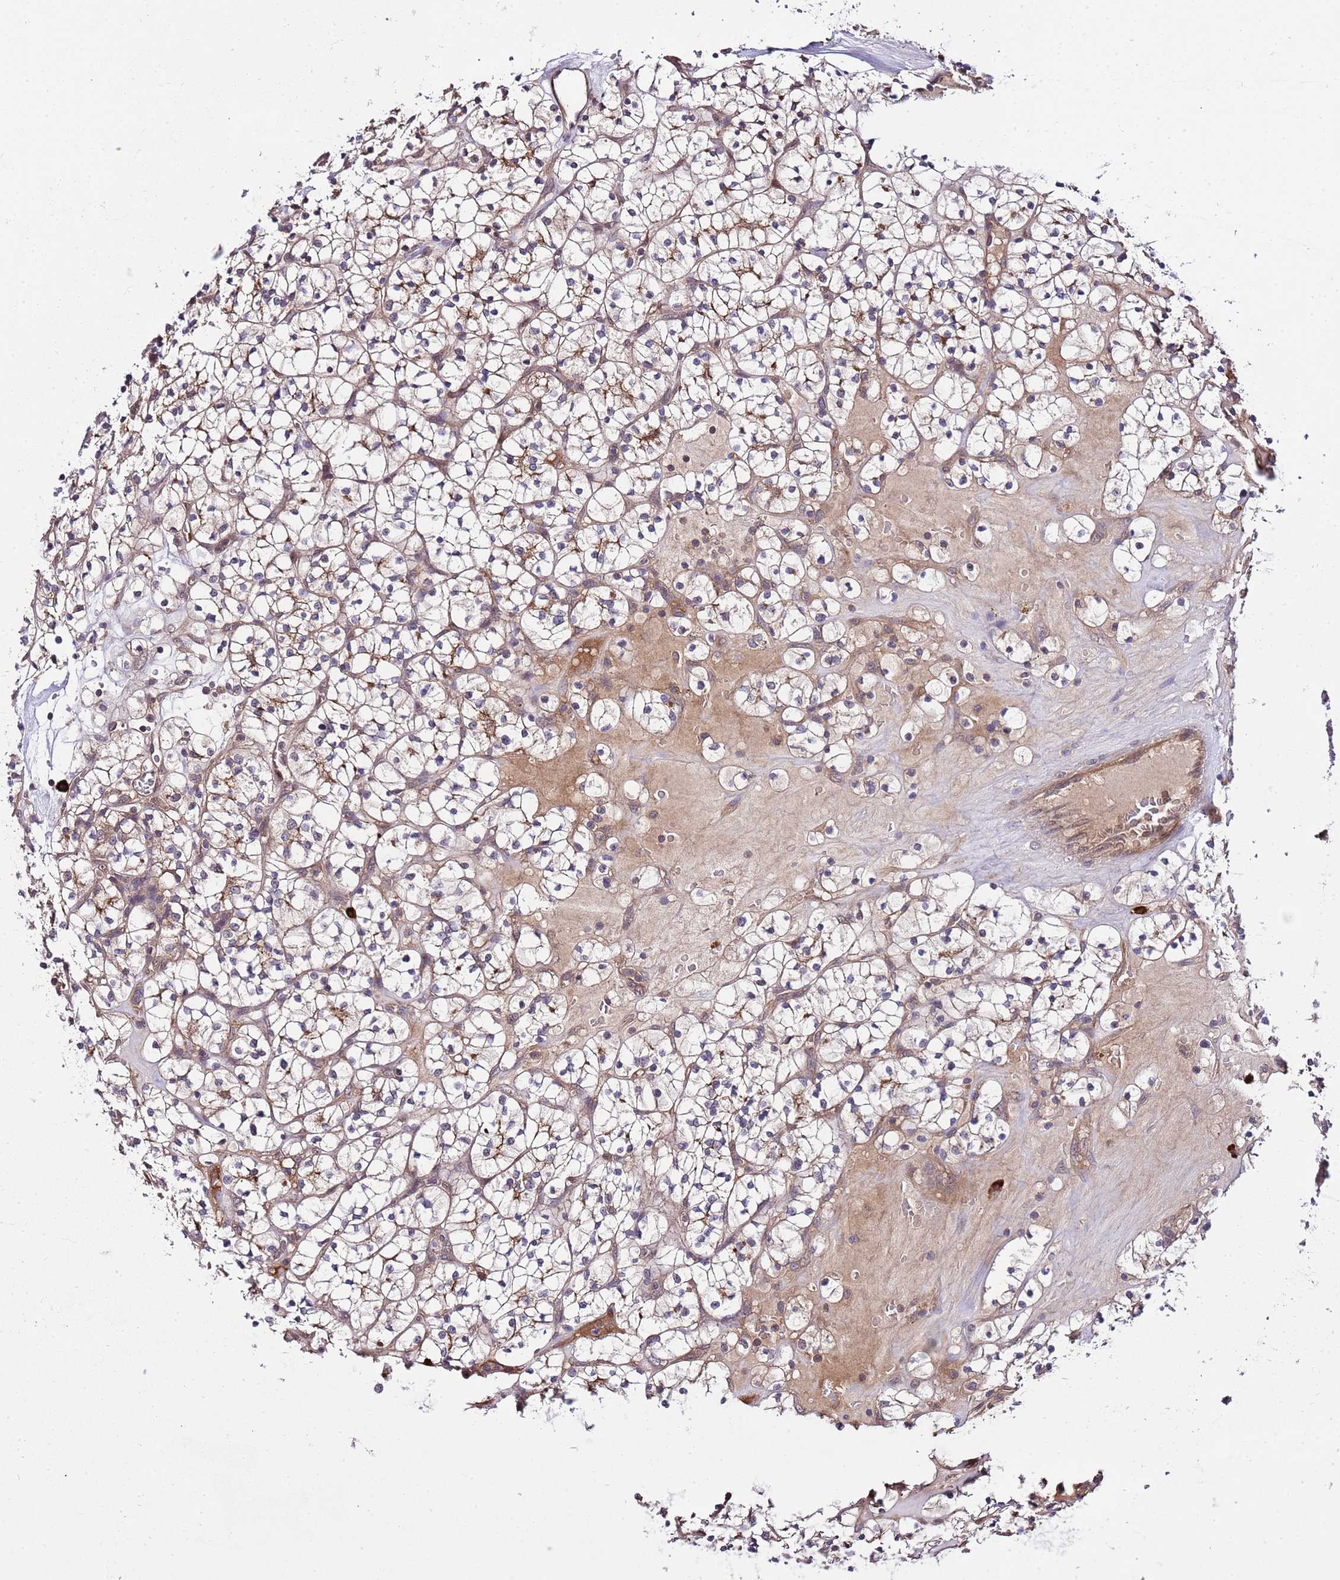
{"staining": {"intensity": "weak", "quantity": "25%-75%", "location": "cytoplasmic/membranous"}, "tissue": "renal cancer", "cell_type": "Tumor cells", "image_type": "cancer", "snomed": [{"axis": "morphology", "description": "Adenocarcinoma, NOS"}, {"axis": "topography", "description": "Kidney"}], "caption": "Protein expression by immunohistochemistry (IHC) exhibits weak cytoplasmic/membranous positivity in approximately 25%-75% of tumor cells in renal adenocarcinoma. The staining was performed using DAB (3,3'-diaminobenzidine) to visualize the protein expression in brown, while the nuclei were stained in blue with hematoxylin (Magnification: 20x).", "gene": "DONSON", "patient": {"sex": "female", "age": 64}}